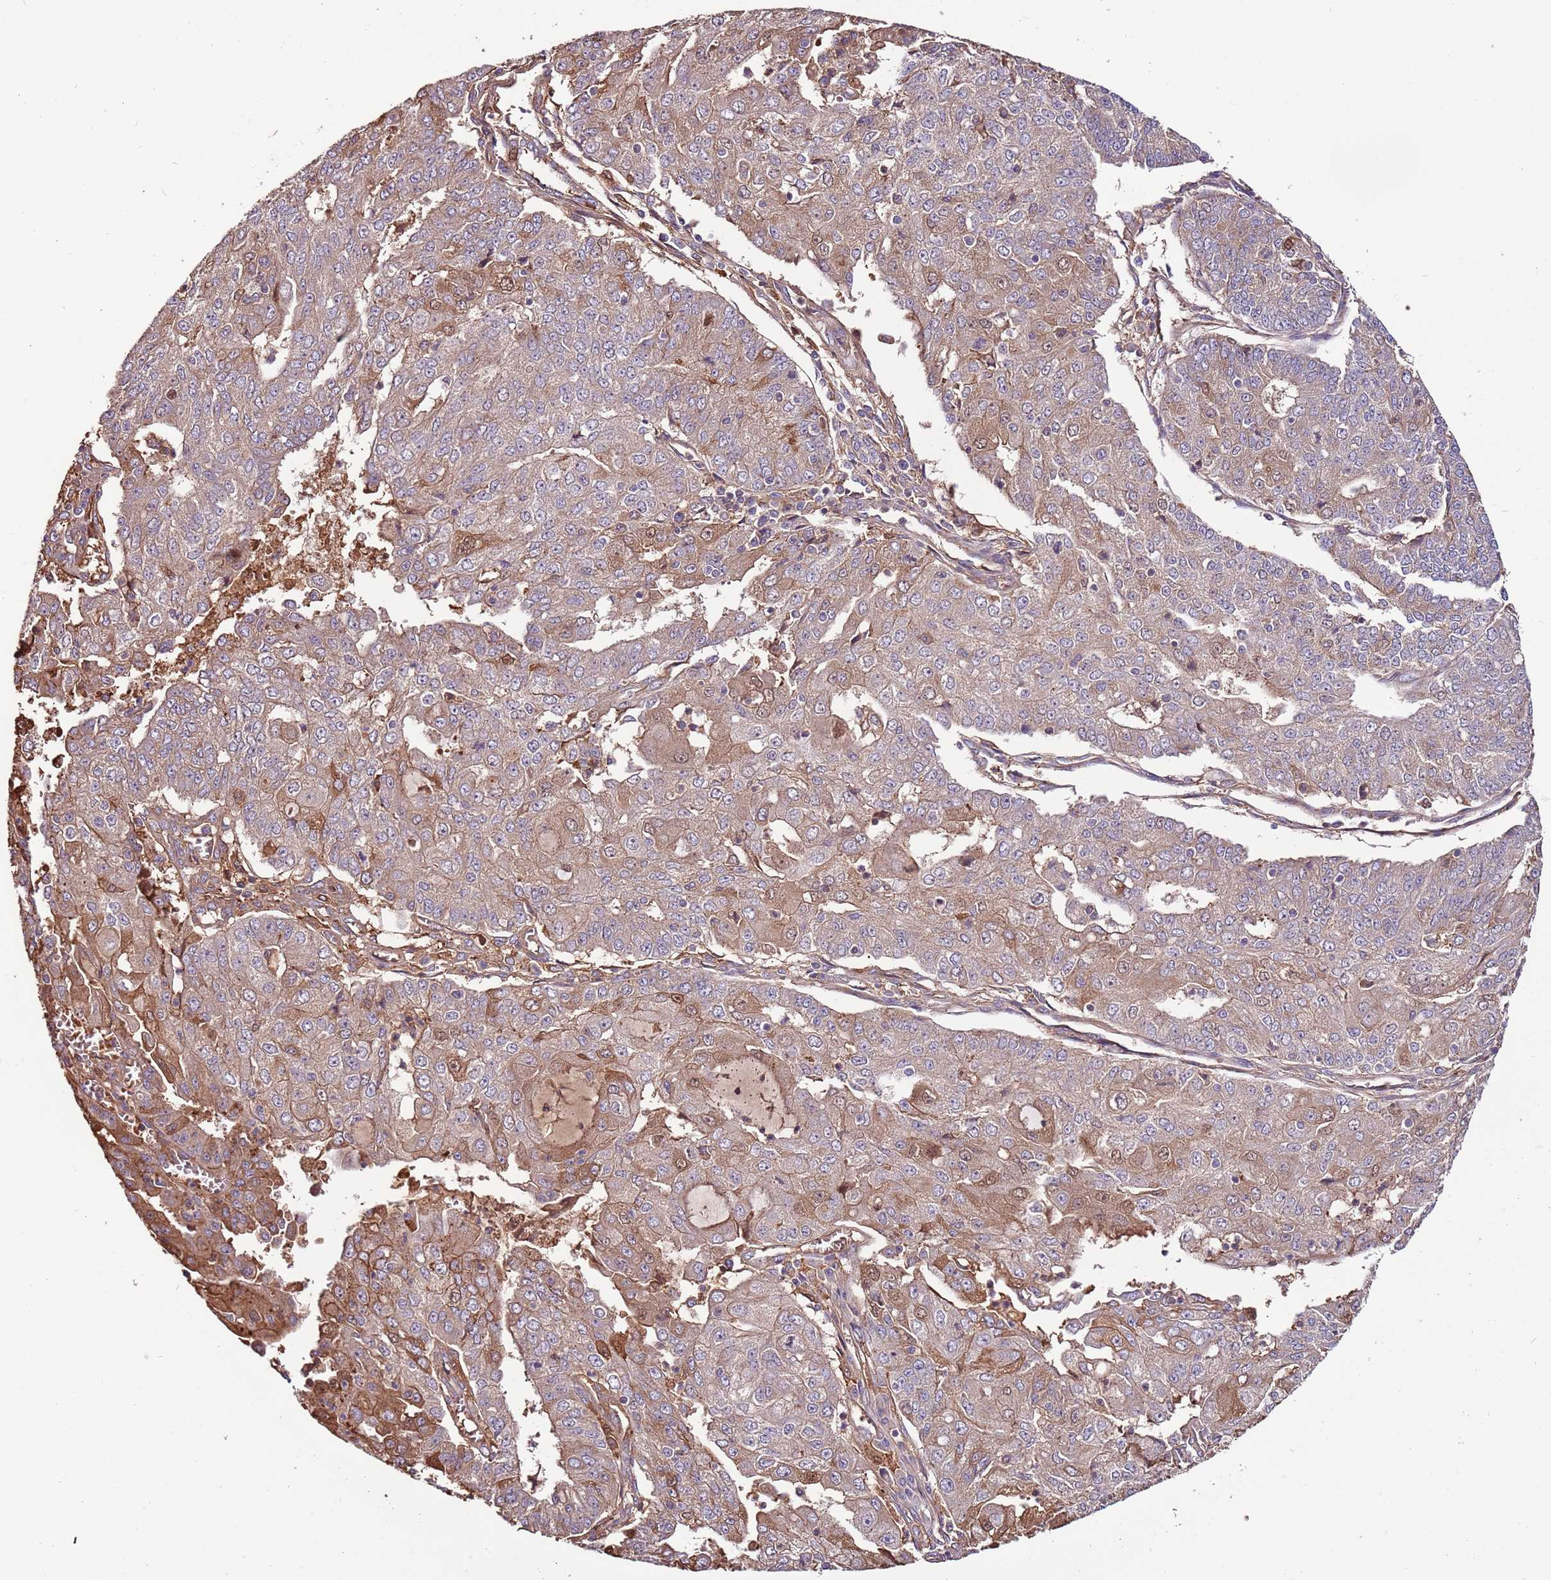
{"staining": {"intensity": "moderate", "quantity": "25%-75%", "location": "cytoplasmic/membranous,nuclear"}, "tissue": "endometrial cancer", "cell_type": "Tumor cells", "image_type": "cancer", "snomed": [{"axis": "morphology", "description": "Adenocarcinoma, NOS"}, {"axis": "topography", "description": "Endometrium"}], "caption": "Immunohistochemical staining of human endometrial cancer (adenocarcinoma) shows medium levels of moderate cytoplasmic/membranous and nuclear protein positivity in about 25%-75% of tumor cells.", "gene": "DENR", "patient": {"sex": "female", "age": 56}}